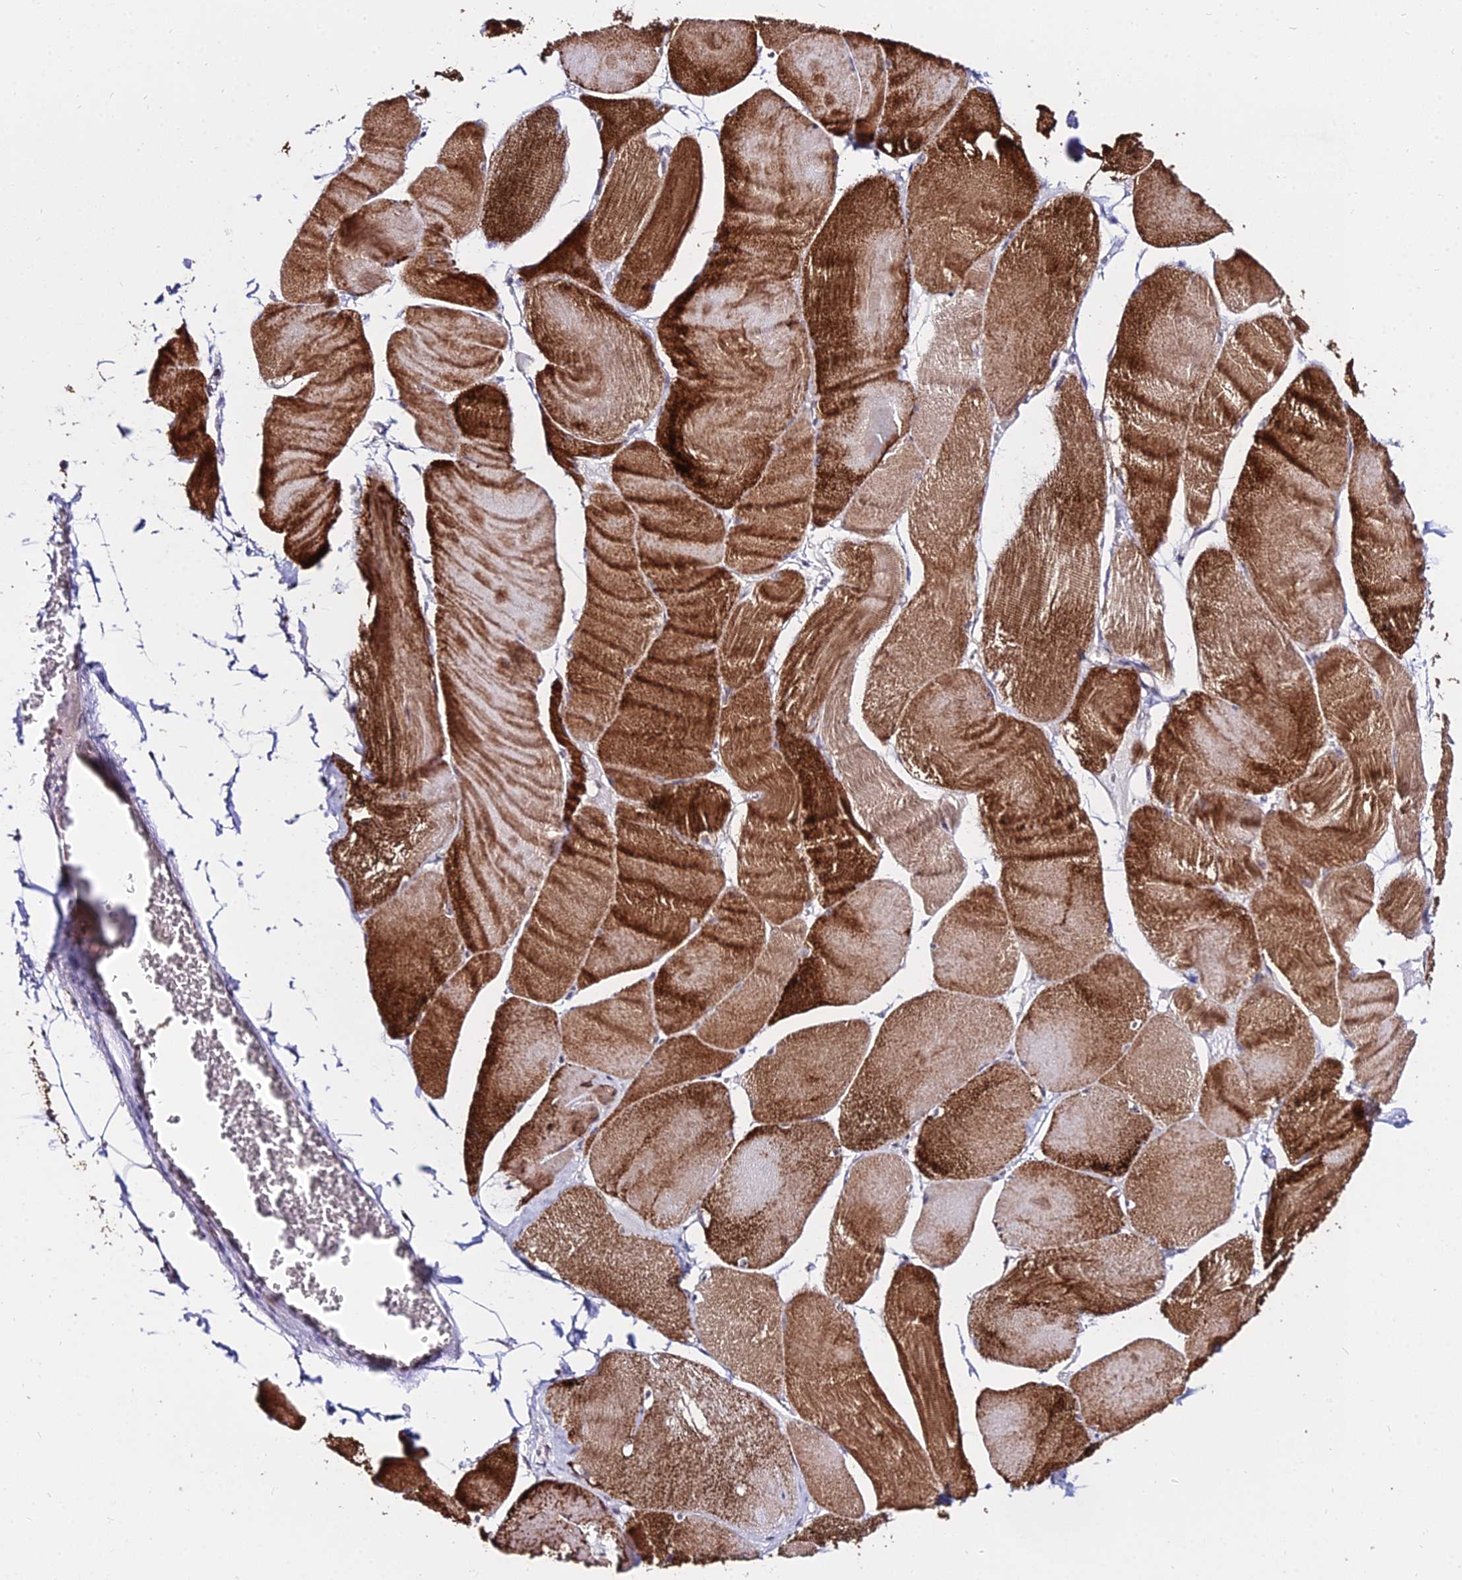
{"staining": {"intensity": "strong", "quantity": "25%-75%", "location": "cytoplasmic/membranous"}, "tissue": "skeletal muscle", "cell_type": "Myocytes", "image_type": "normal", "snomed": [{"axis": "morphology", "description": "Normal tissue, NOS"}, {"axis": "morphology", "description": "Basal cell carcinoma"}, {"axis": "topography", "description": "Skeletal muscle"}], "caption": "Immunohistochemistry of benign human skeletal muscle displays high levels of strong cytoplasmic/membranous positivity in about 25%-75% of myocytes. The staining was performed using DAB, with brown indicating positive protein expression. Nuclei are stained blue with hematoxylin.", "gene": "C6orf163", "patient": {"sex": "female", "age": 64}}